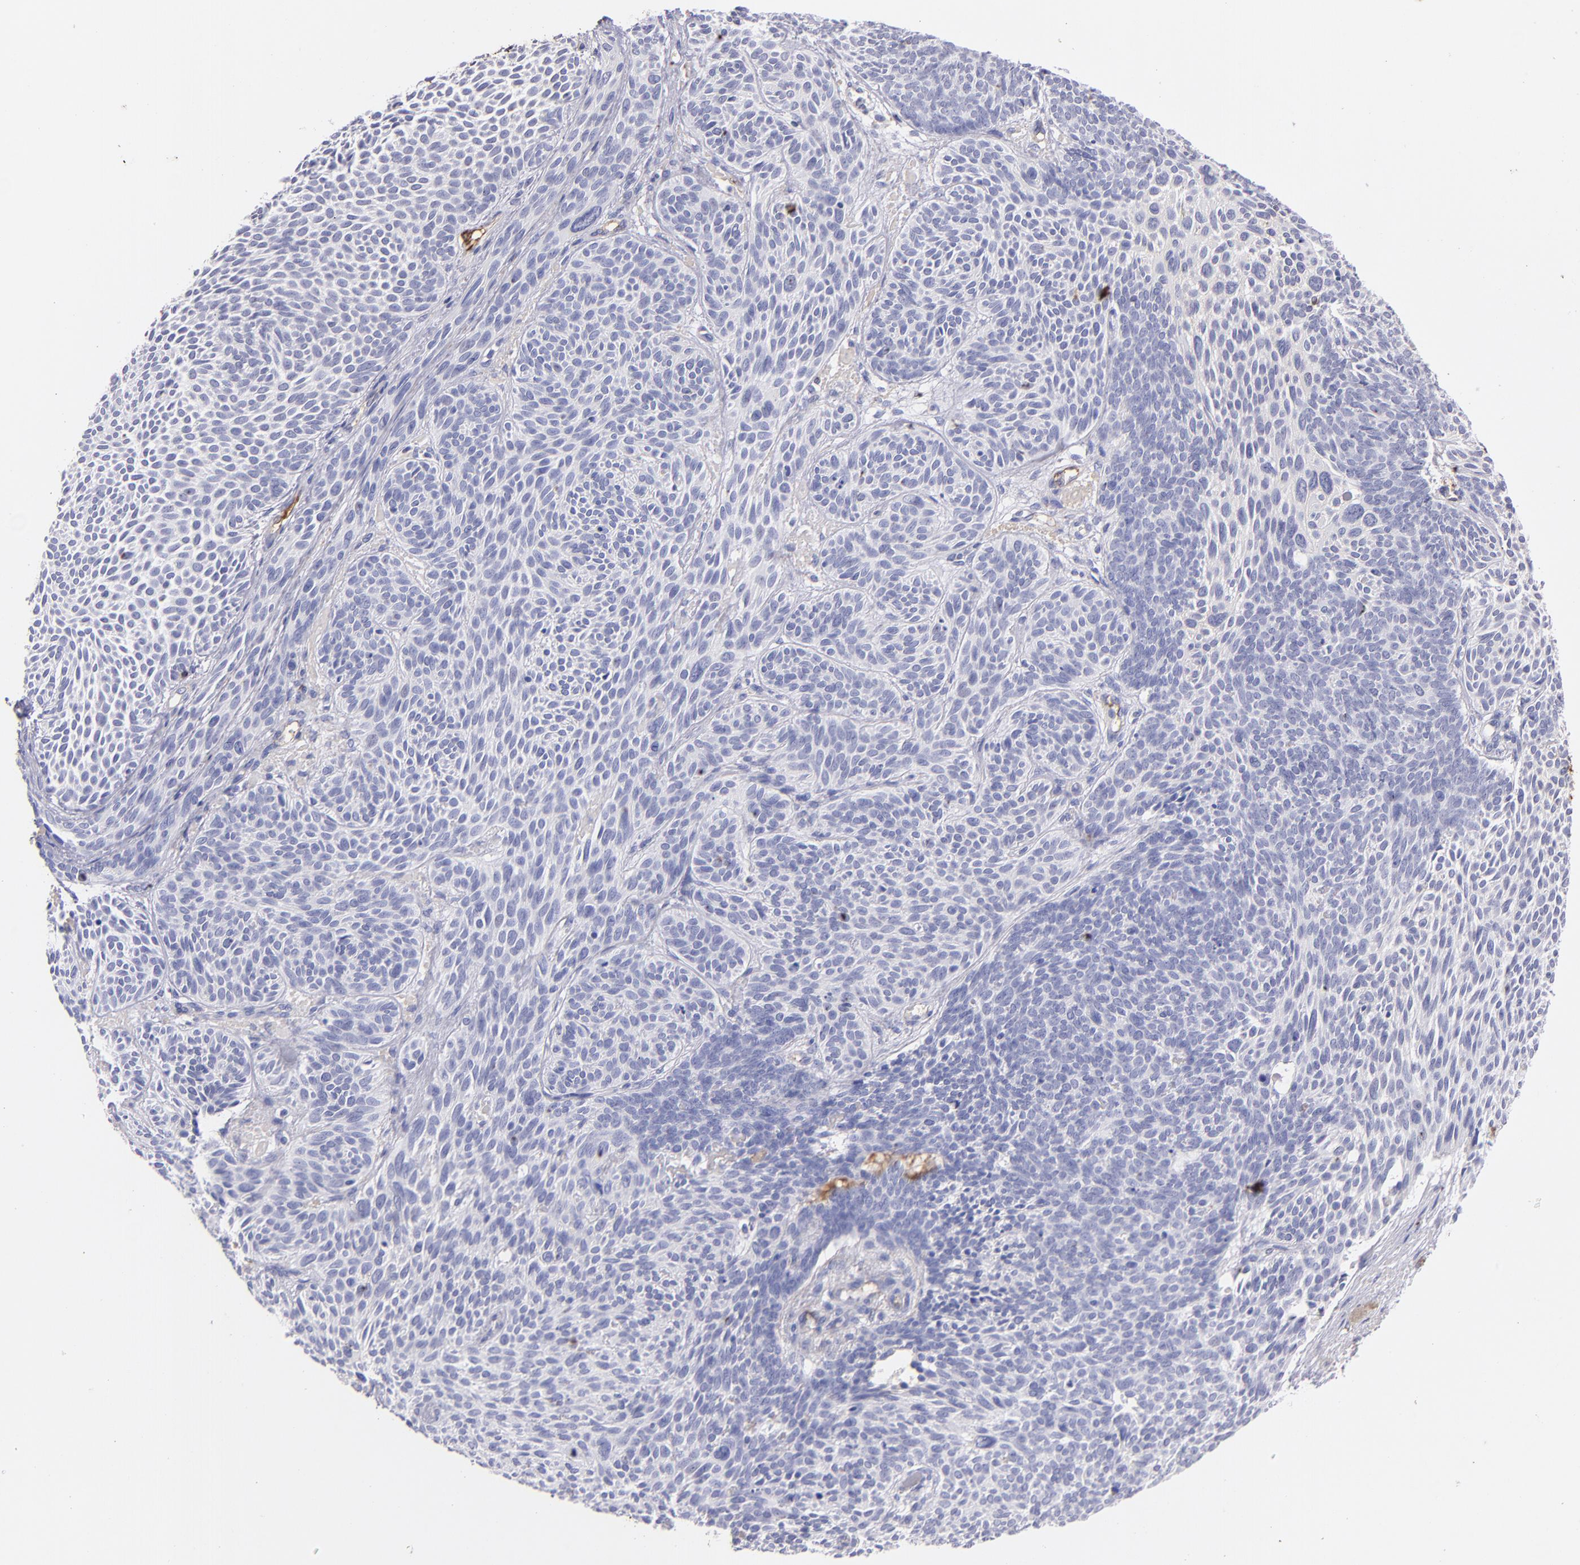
{"staining": {"intensity": "negative", "quantity": "none", "location": "none"}, "tissue": "skin cancer", "cell_type": "Tumor cells", "image_type": "cancer", "snomed": [{"axis": "morphology", "description": "Basal cell carcinoma"}, {"axis": "topography", "description": "Skin"}], "caption": "Immunohistochemical staining of human skin cancer reveals no significant staining in tumor cells. The staining was performed using DAB to visualize the protein expression in brown, while the nuclei were stained in blue with hematoxylin (Magnification: 20x).", "gene": "FGB", "patient": {"sex": "male", "age": 84}}